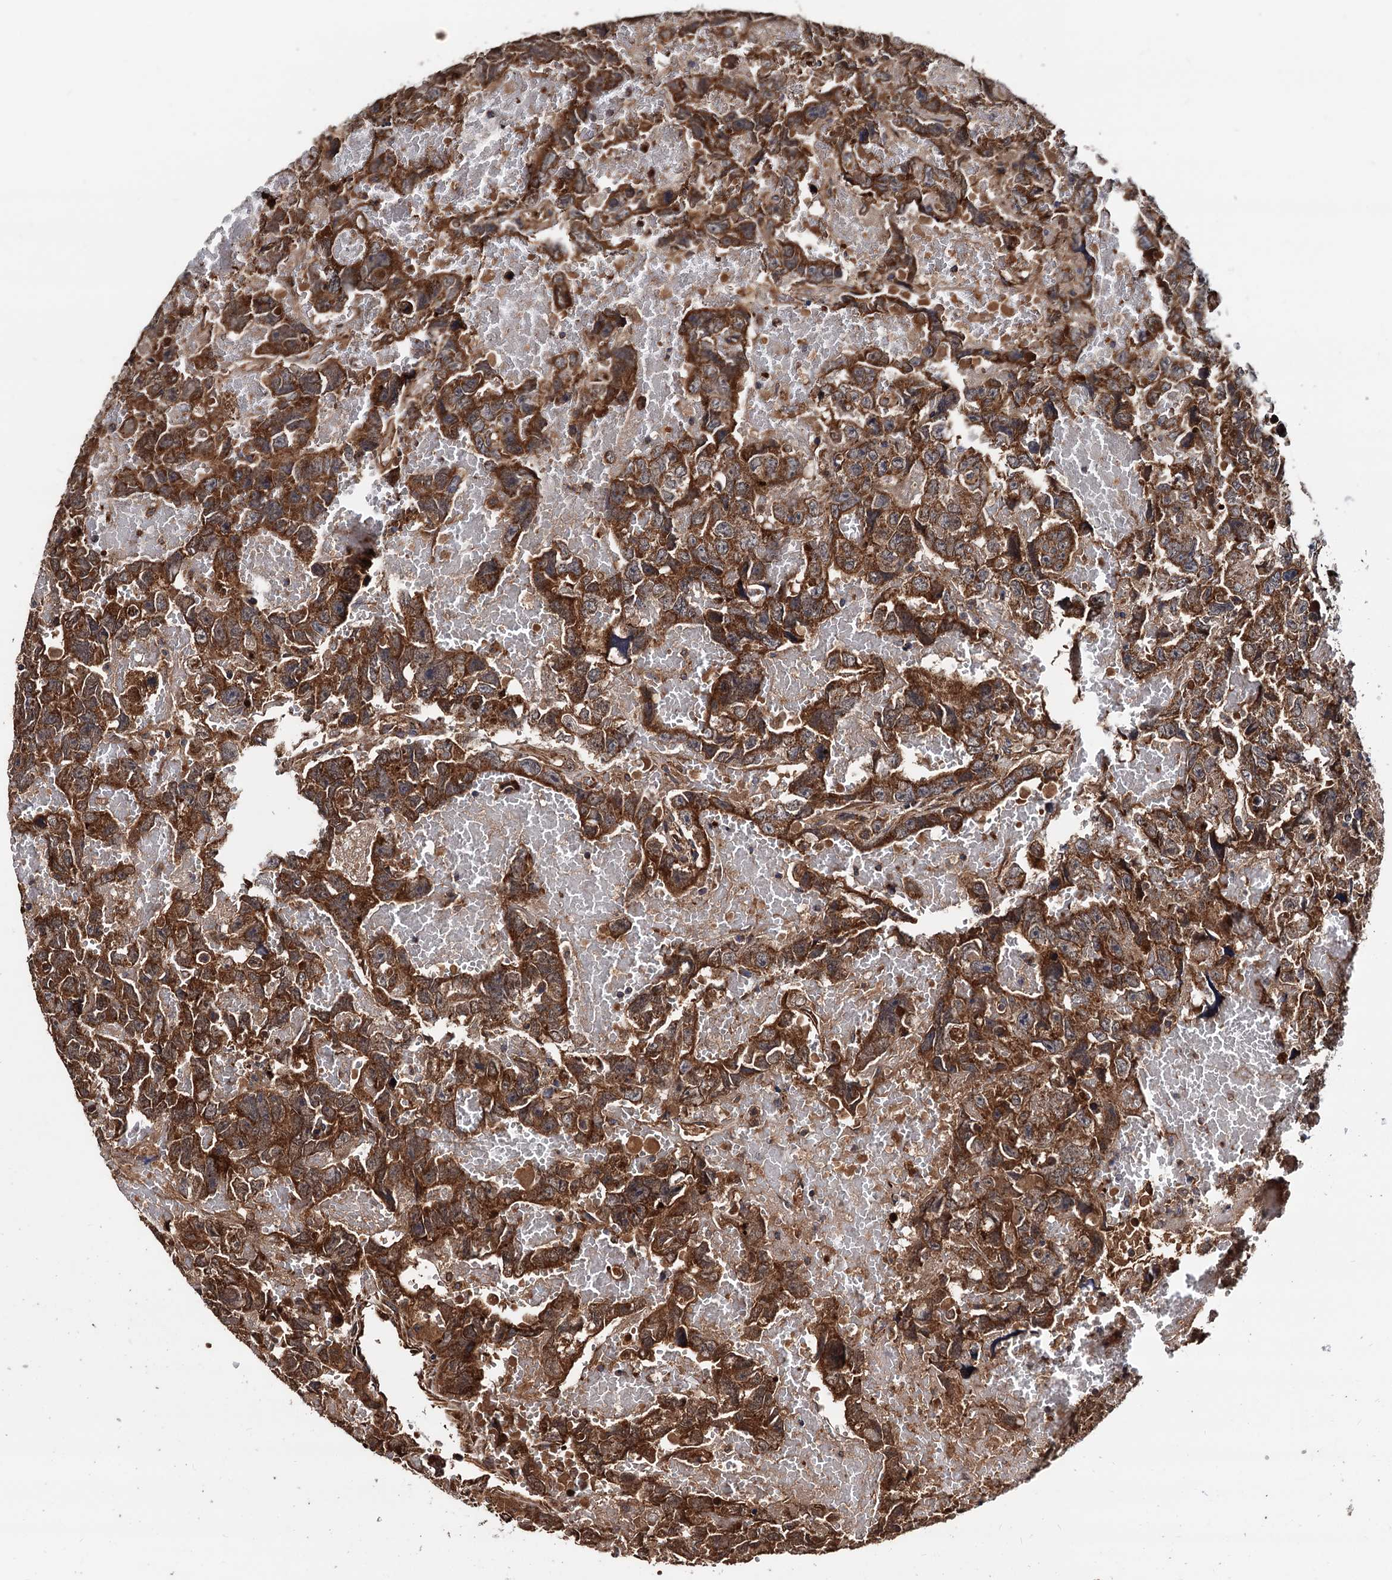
{"staining": {"intensity": "strong", "quantity": ">75%", "location": "cytoplasmic/membranous"}, "tissue": "testis cancer", "cell_type": "Tumor cells", "image_type": "cancer", "snomed": [{"axis": "morphology", "description": "Carcinoma, Embryonal, NOS"}, {"axis": "topography", "description": "Testis"}], "caption": "Testis embryonal carcinoma tissue demonstrates strong cytoplasmic/membranous staining in about >75% of tumor cells", "gene": "MRPL42", "patient": {"sex": "male", "age": 45}}